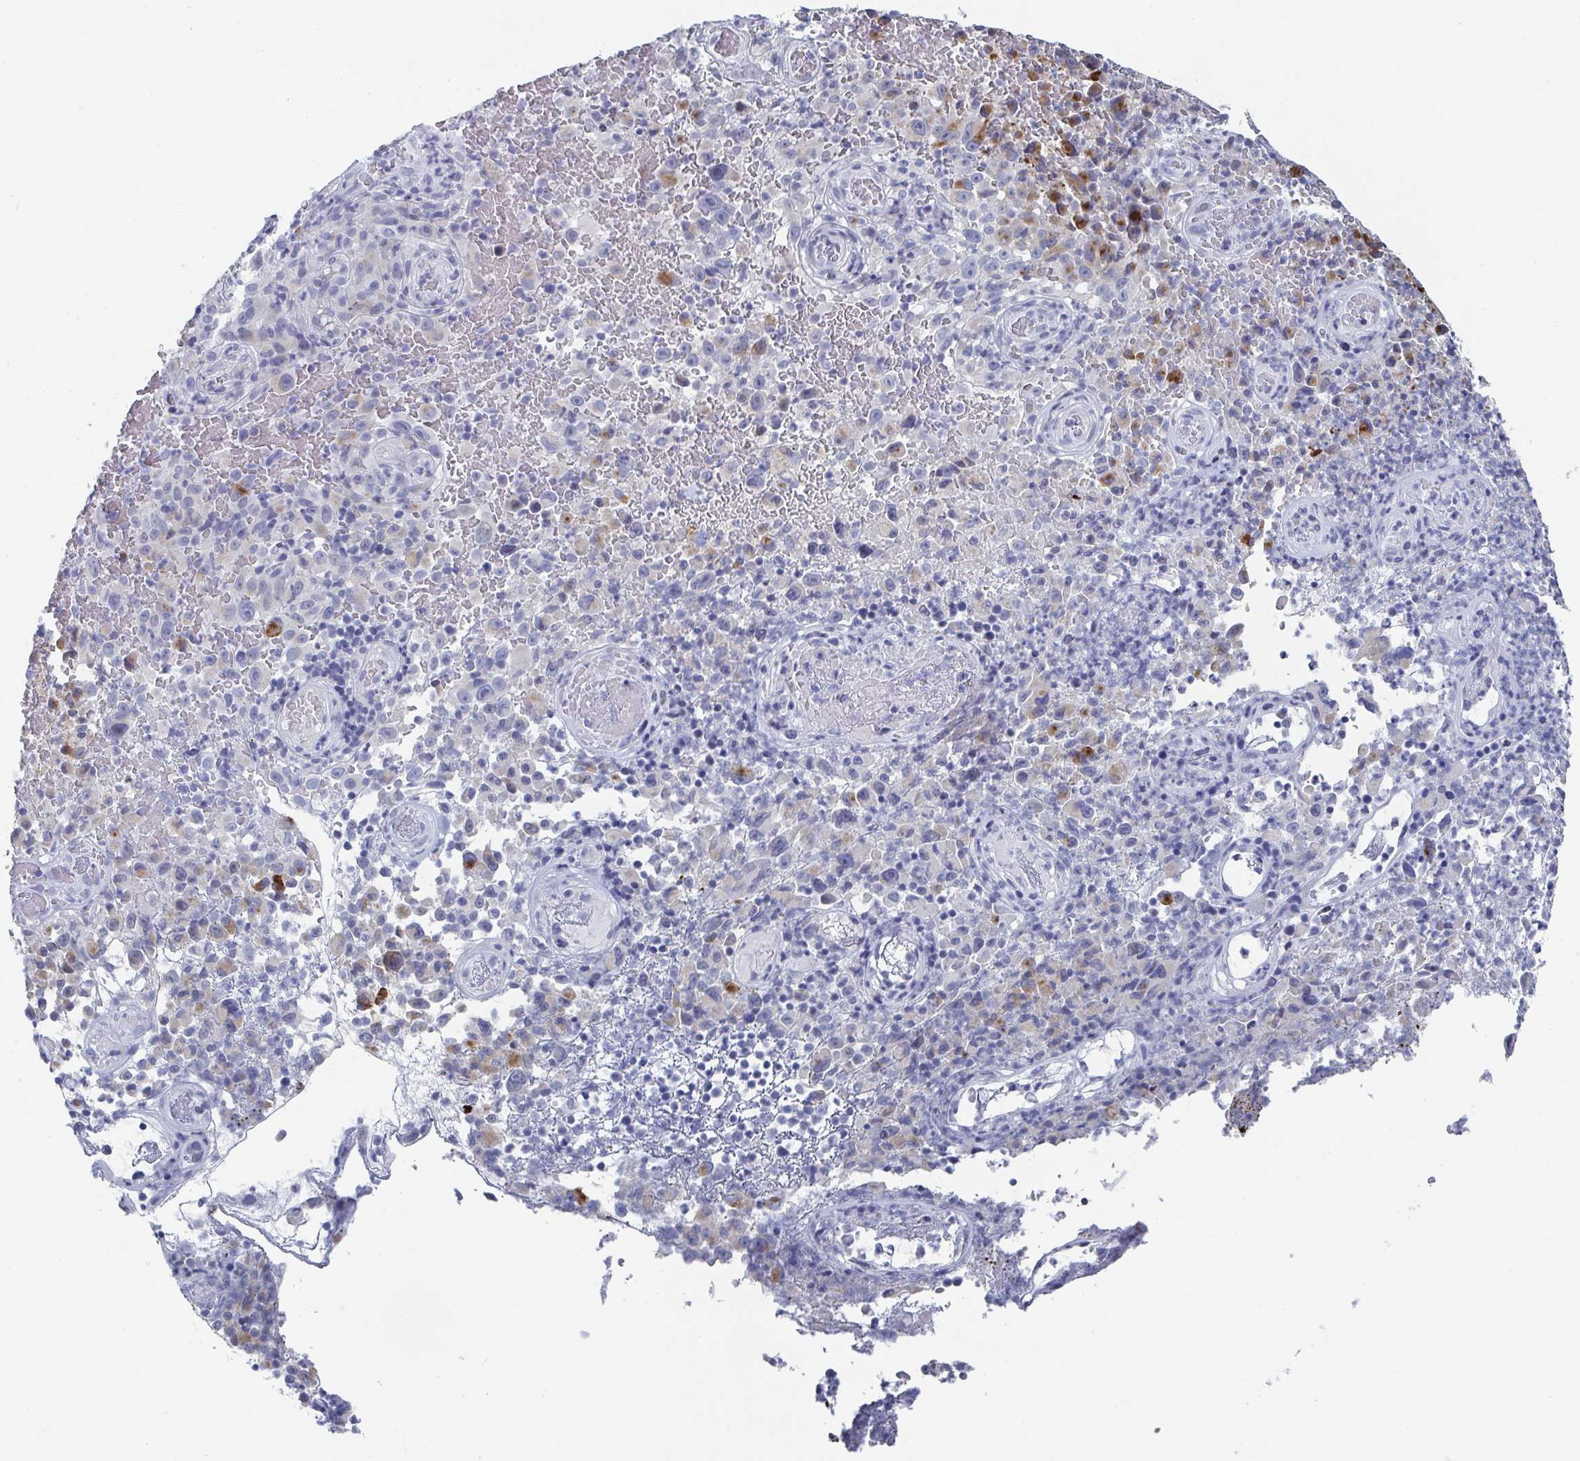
{"staining": {"intensity": "strong", "quantity": "<25%", "location": "cytoplasmic/membranous"}, "tissue": "melanoma", "cell_type": "Tumor cells", "image_type": "cancer", "snomed": [{"axis": "morphology", "description": "Malignant melanoma, NOS"}, {"axis": "topography", "description": "Skin"}], "caption": "Immunohistochemical staining of malignant melanoma displays medium levels of strong cytoplasmic/membranous positivity in approximately <25% of tumor cells. (DAB (3,3'-diaminobenzidine) IHC, brown staining for protein, blue staining for nuclei).", "gene": "CAMKV", "patient": {"sex": "female", "age": 82}}